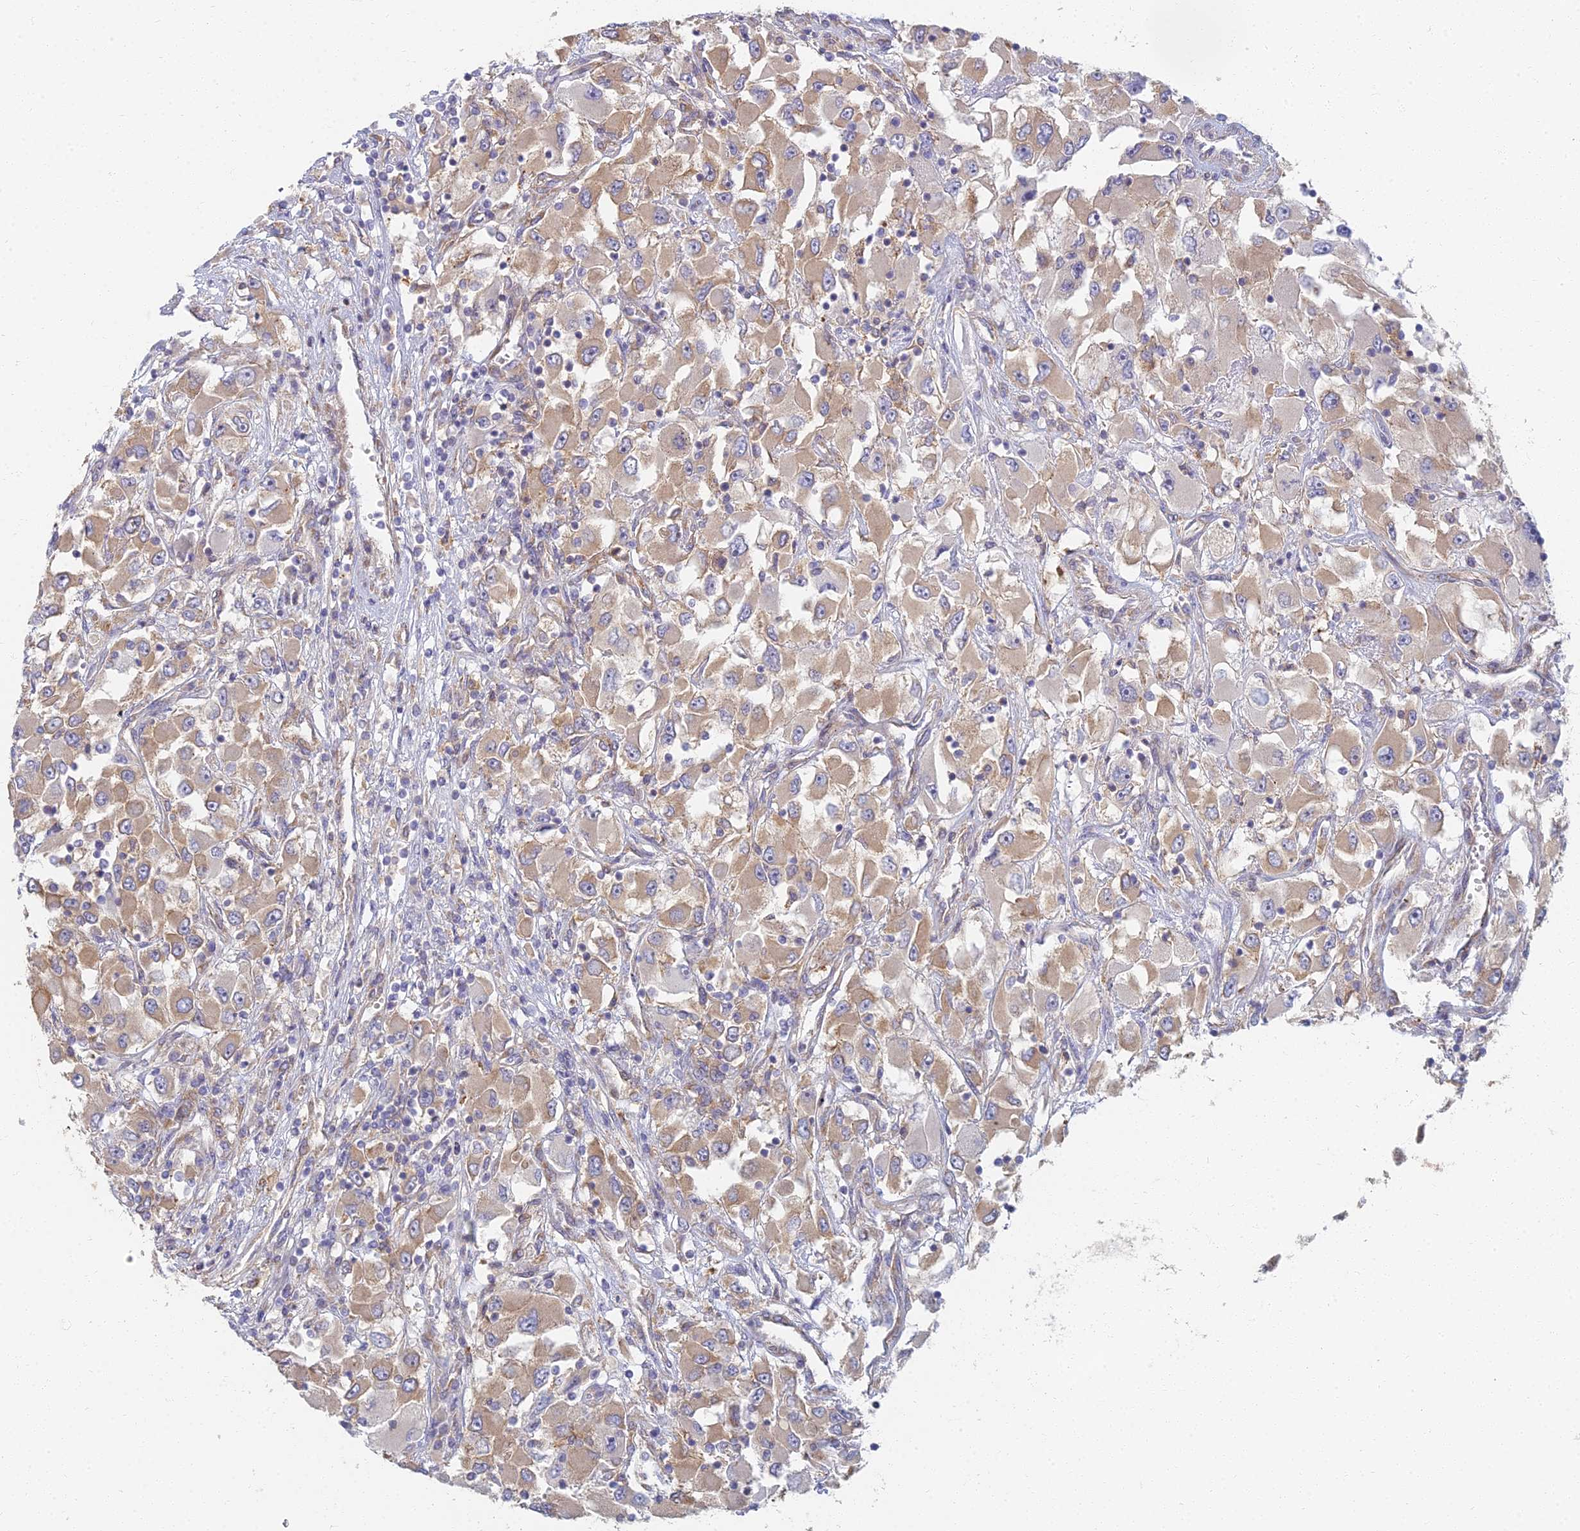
{"staining": {"intensity": "weak", "quantity": ">75%", "location": "cytoplasmic/membranous"}, "tissue": "renal cancer", "cell_type": "Tumor cells", "image_type": "cancer", "snomed": [{"axis": "morphology", "description": "Adenocarcinoma, NOS"}, {"axis": "topography", "description": "Kidney"}], "caption": "IHC of renal cancer reveals low levels of weak cytoplasmic/membranous positivity in approximately >75% of tumor cells.", "gene": "RBSN", "patient": {"sex": "female", "age": 52}}